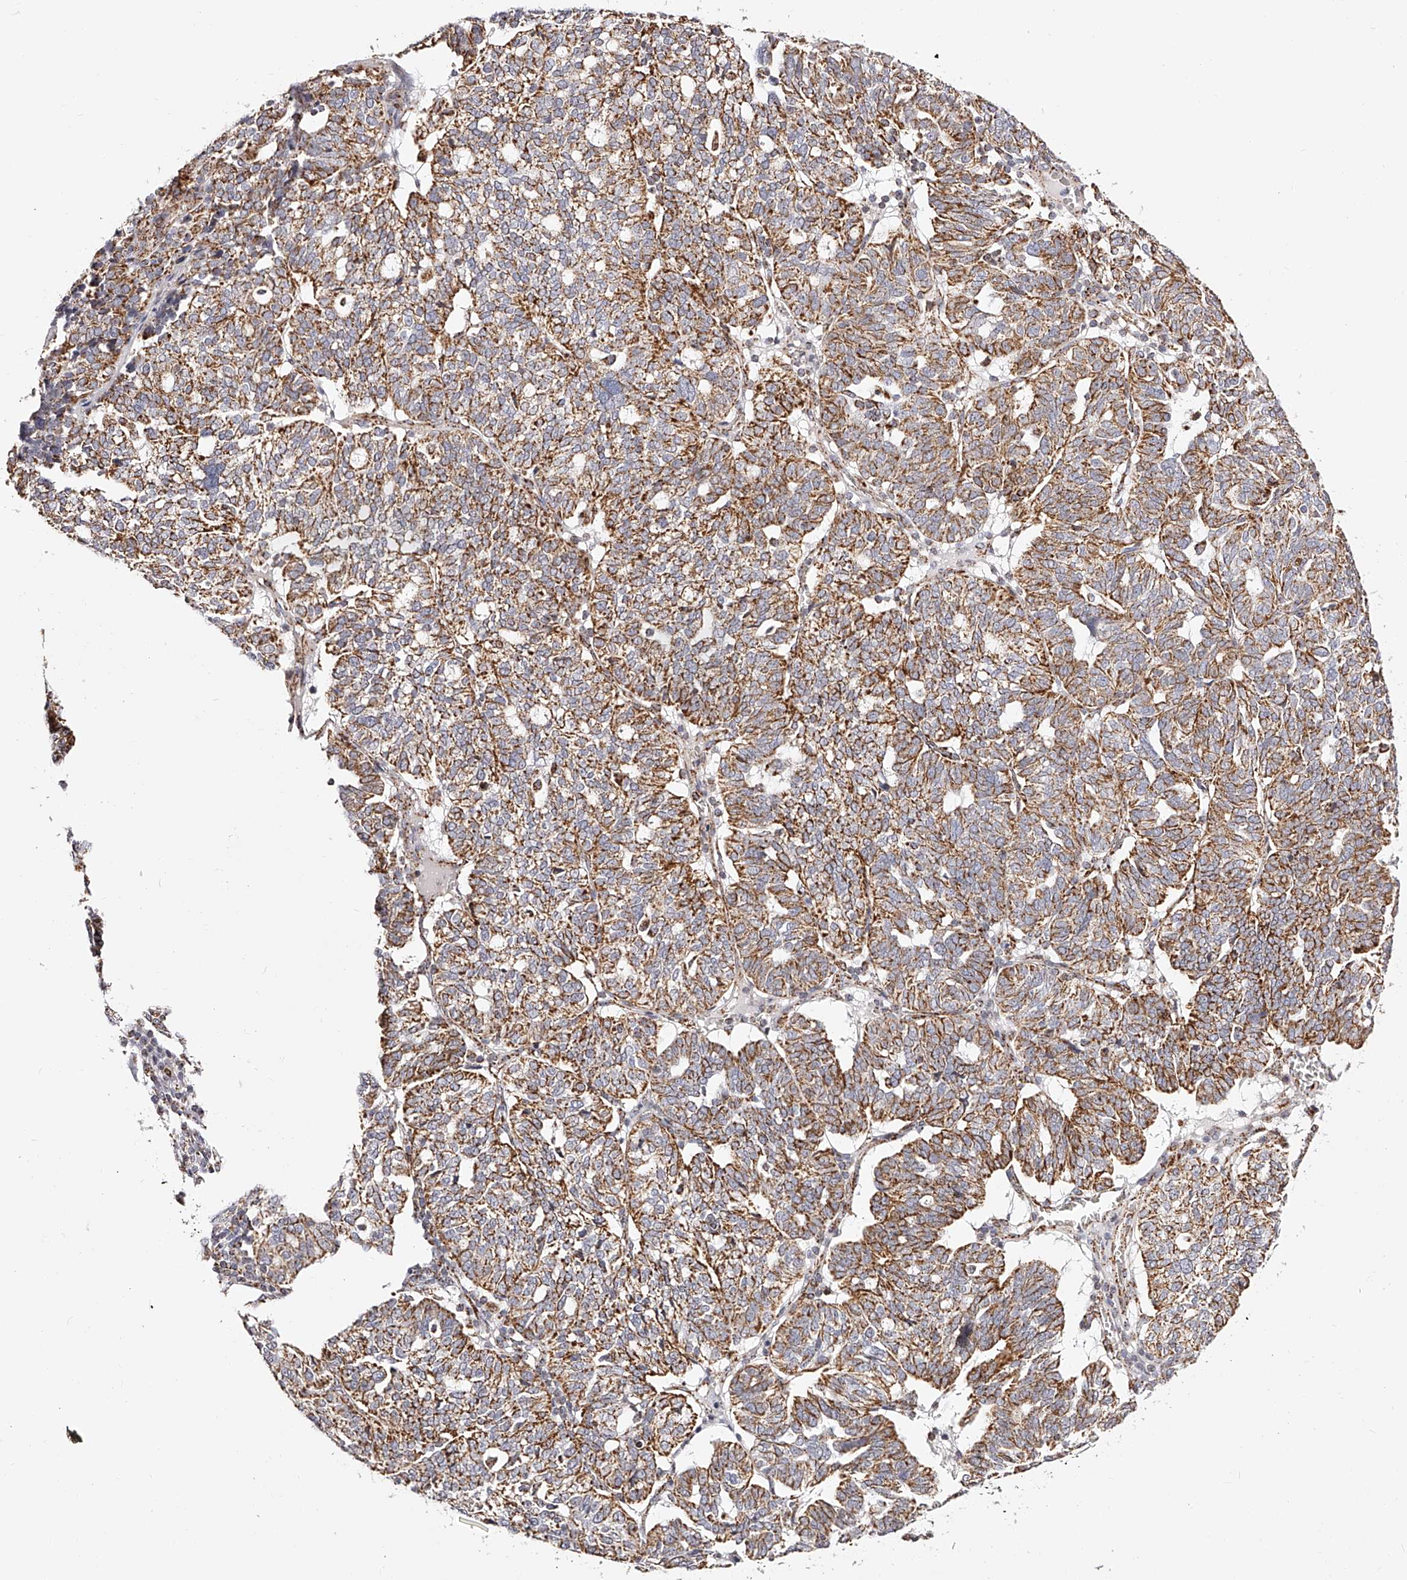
{"staining": {"intensity": "strong", "quantity": "25%-75%", "location": "cytoplasmic/membranous"}, "tissue": "ovarian cancer", "cell_type": "Tumor cells", "image_type": "cancer", "snomed": [{"axis": "morphology", "description": "Cystadenocarcinoma, serous, NOS"}, {"axis": "topography", "description": "Ovary"}], "caption": "IHC (DAB (3,3'-diaminobenzidine)) staining of serous cystadenocarcinoma (ovarian) demonstrates strong cytoplasmic/membranous protein positivity in about 25%-75% of tumor cells.", "gene": "NDUFV3", "patient": {"sex": "female", "age": 59}}